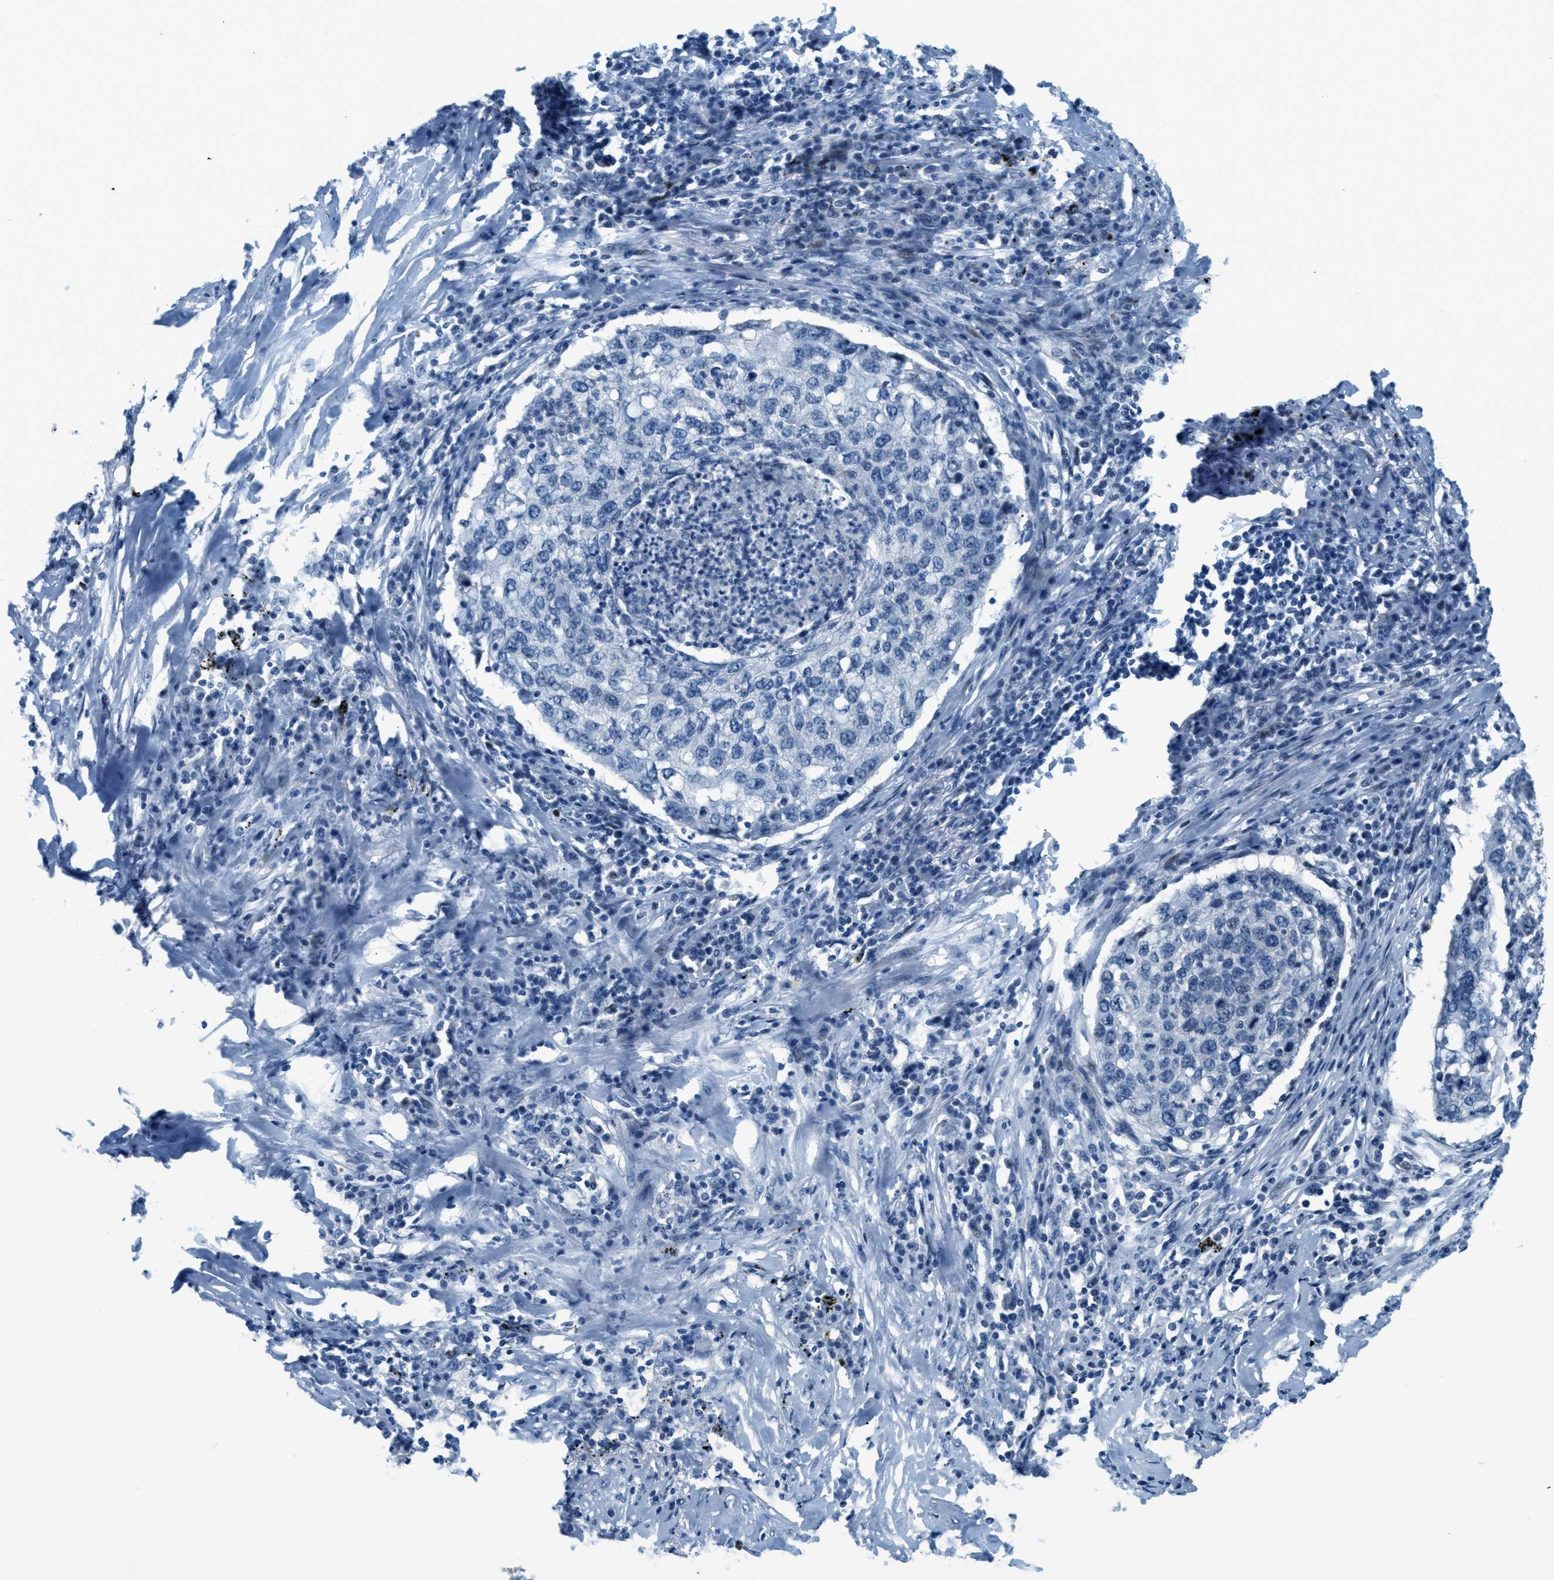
{"staining": {"intensity": "negative", "quantity": "none", "location": "none"}, "tissue": "lung cancer", "cell_type": "Tumor cells", "image_type": "cancer", "snomed": [{"axis": "morphology", "description": "Squamous cell carcinoma, NOS"}, {"axis": "topography", "description": "Lung"}], "caption": "High power microscopy photomicrograph of an immunohistochemistry photomicrograph of lung cancer, revealing no significant staining in tumor cells.", "gene": "CYP4X1", "patient": {"sex": "female", "age": 63}}